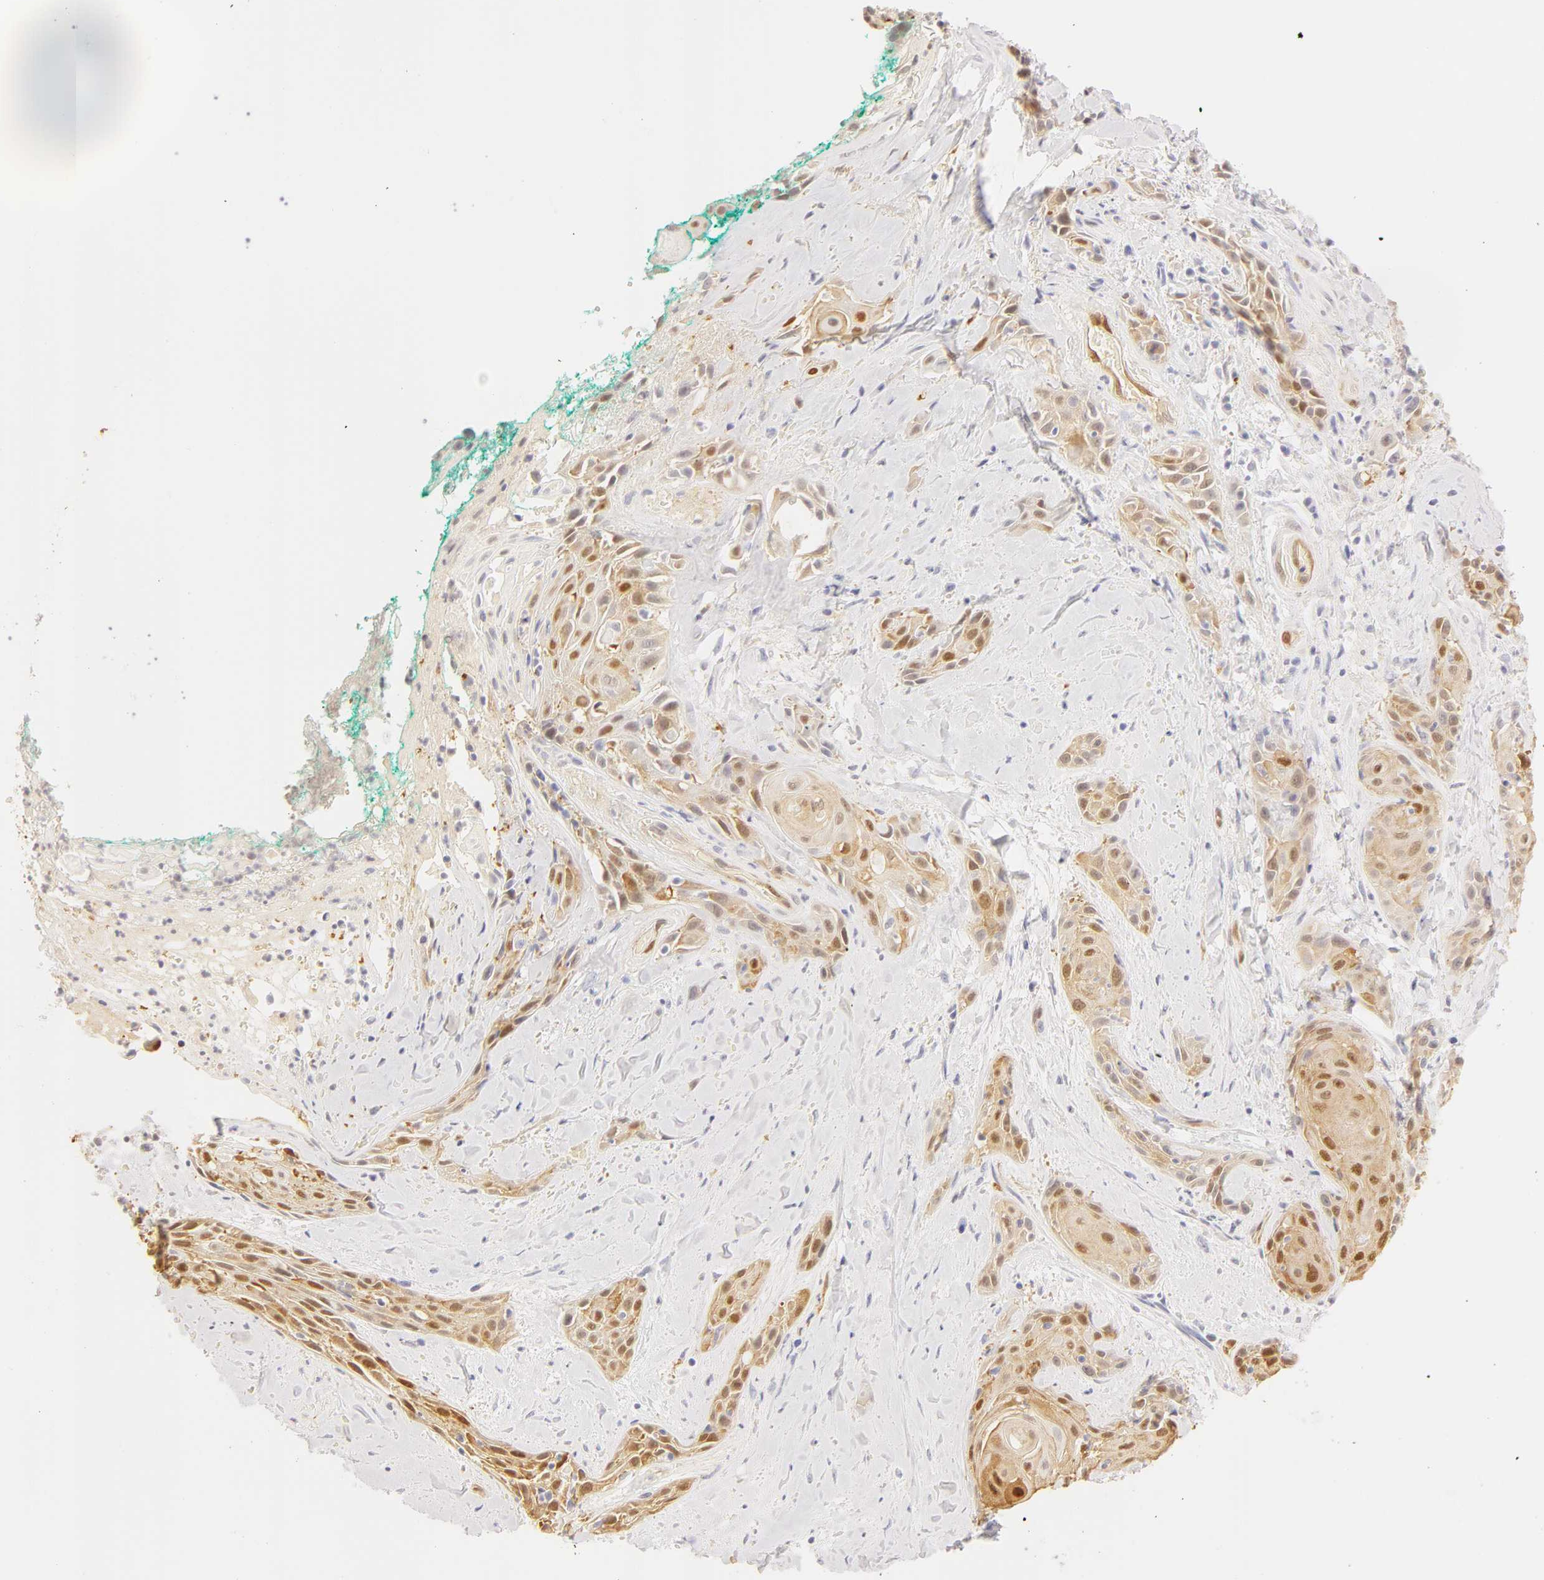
{"staining": {"intensity": "weak", "quantity": "<25%", "location": "nuclear"}, "tissue": "skin cancer", "cell_type": "Tumor cells", "image_type": "cancer", "snomed": [{"axis": "morphology", "description": "Squamous cell carcinoma, NOS"}, {"axis": "topography", "description": "Skin"}, {"axis": "topography", "description": "Anal"}], "caption": "This is an IHC photomicrograph of skin squamous cell carcinoma. There is no positivity in tumor cells.", "gene": "CA2", "patient": {"sex": "male", "age": 64}}